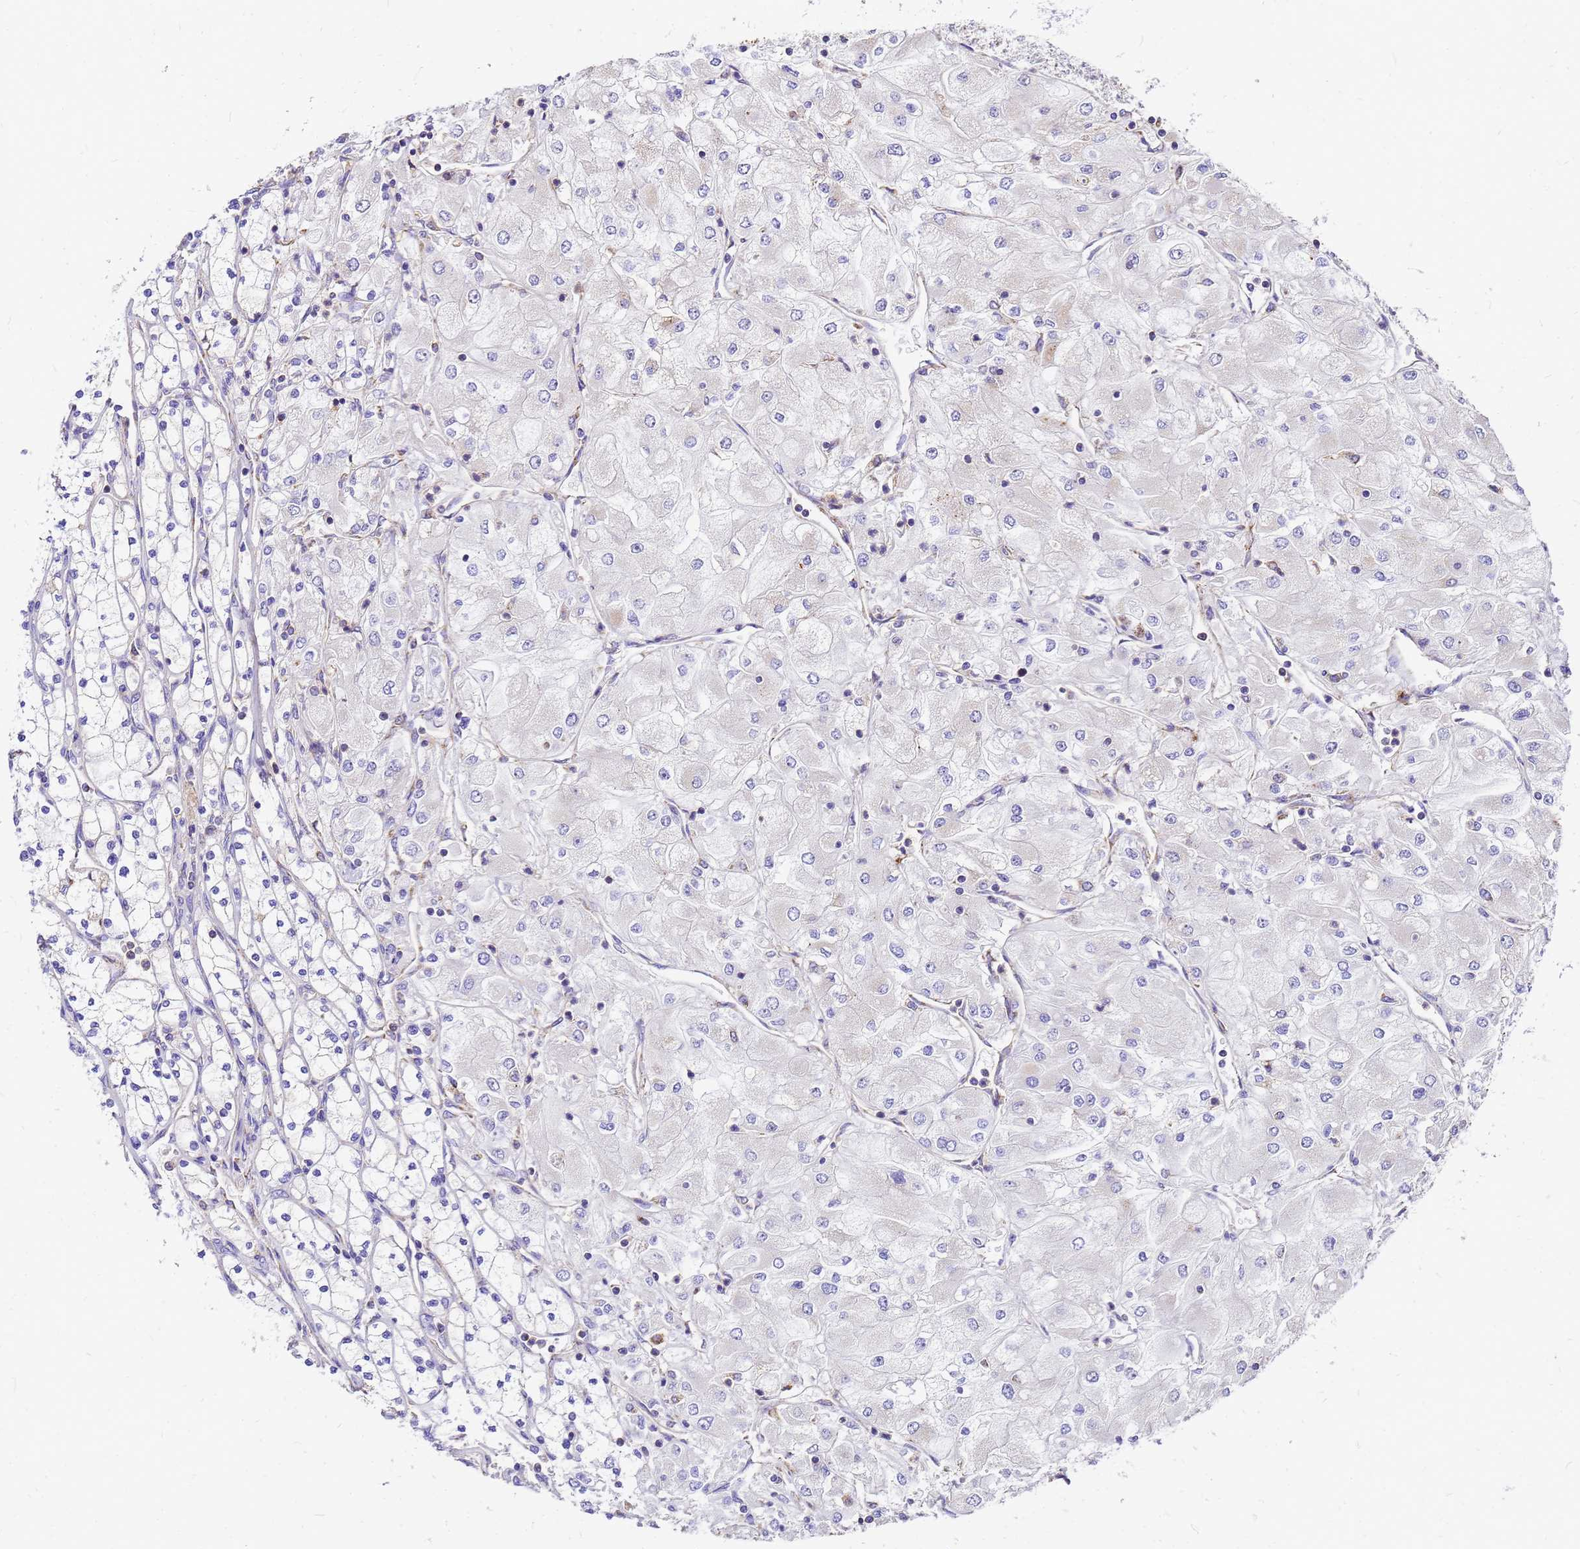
{"staining": {"intensity": "negative", "quantity": "none", "location": "none"}, "tissue": "renal cancer", "cell_type": "Tumor cells", "image_type": "cancer", "snomed": [{"axis": "morphology", "description": "Adenocarcinoma, NOS"}, {"axis": "topography", "description": "Kidney"}], "caption": "Renal cancer (adenocarcinoma) stained for a protein using IHC demonstrates no expression tumor cells.", "gene": "MRPS26", "patient": {"sex": "male", "age": 80}}